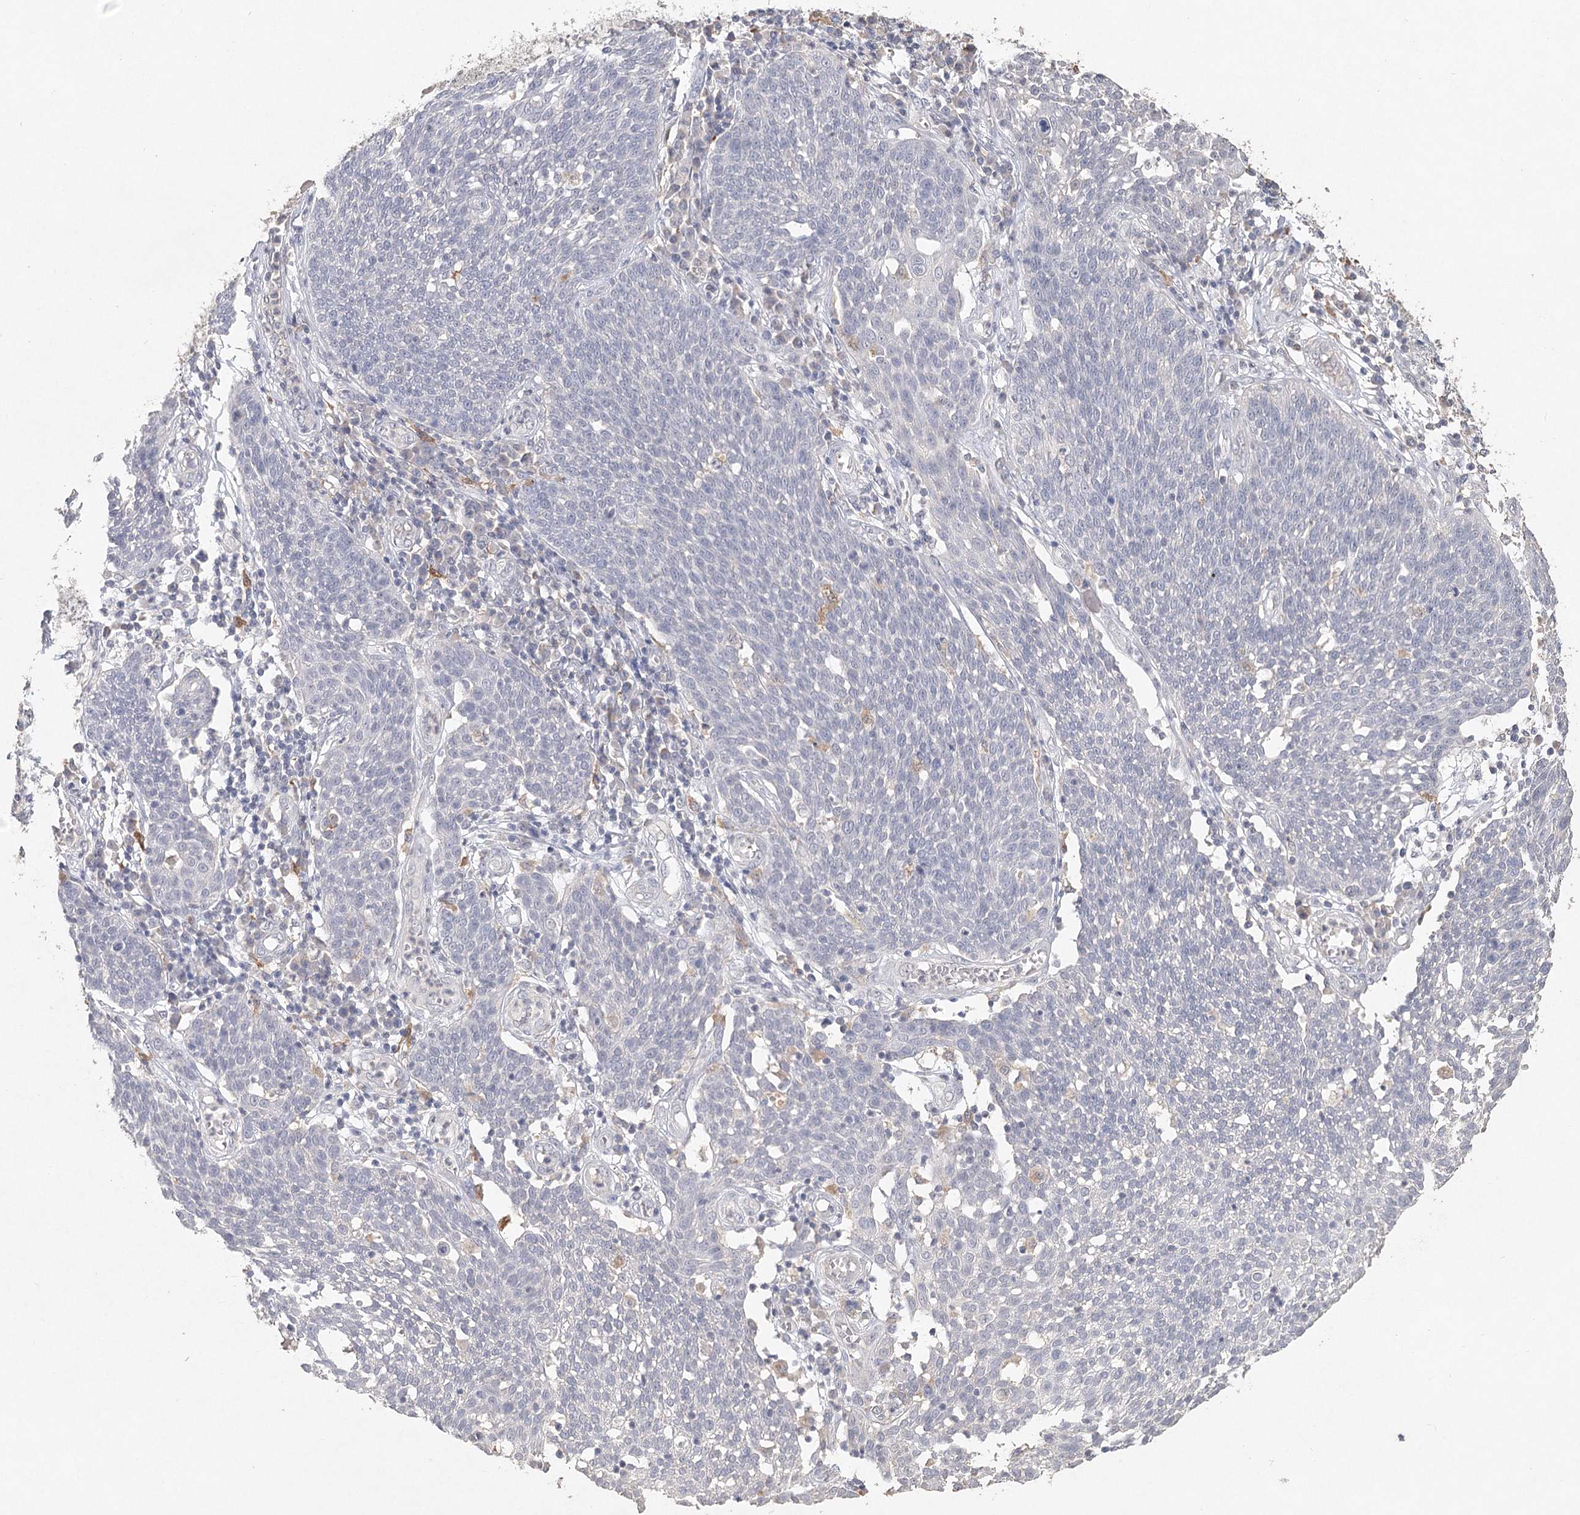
{"staining": {"intensity": "negative", "quantity": "none", "location": "none"}, "tissue": "cervical cancer", "cell_type": "Tumor cells", "image_type": "cancer", "snomed": [{"axis": "morphology", "description": "Squamous cell carcinoma, NOS"}, {"axis": "topography", "description": "Cervix"}], "caption": "Immunohistochemistry (IHC) histopathology image of human cervical cancer (squamous cell carcinoma) stained for a protein (brown), which reveals no positivity in tumor cells.", "gene": "ARSI", "patient": {"sex": "female", "age": 34}}